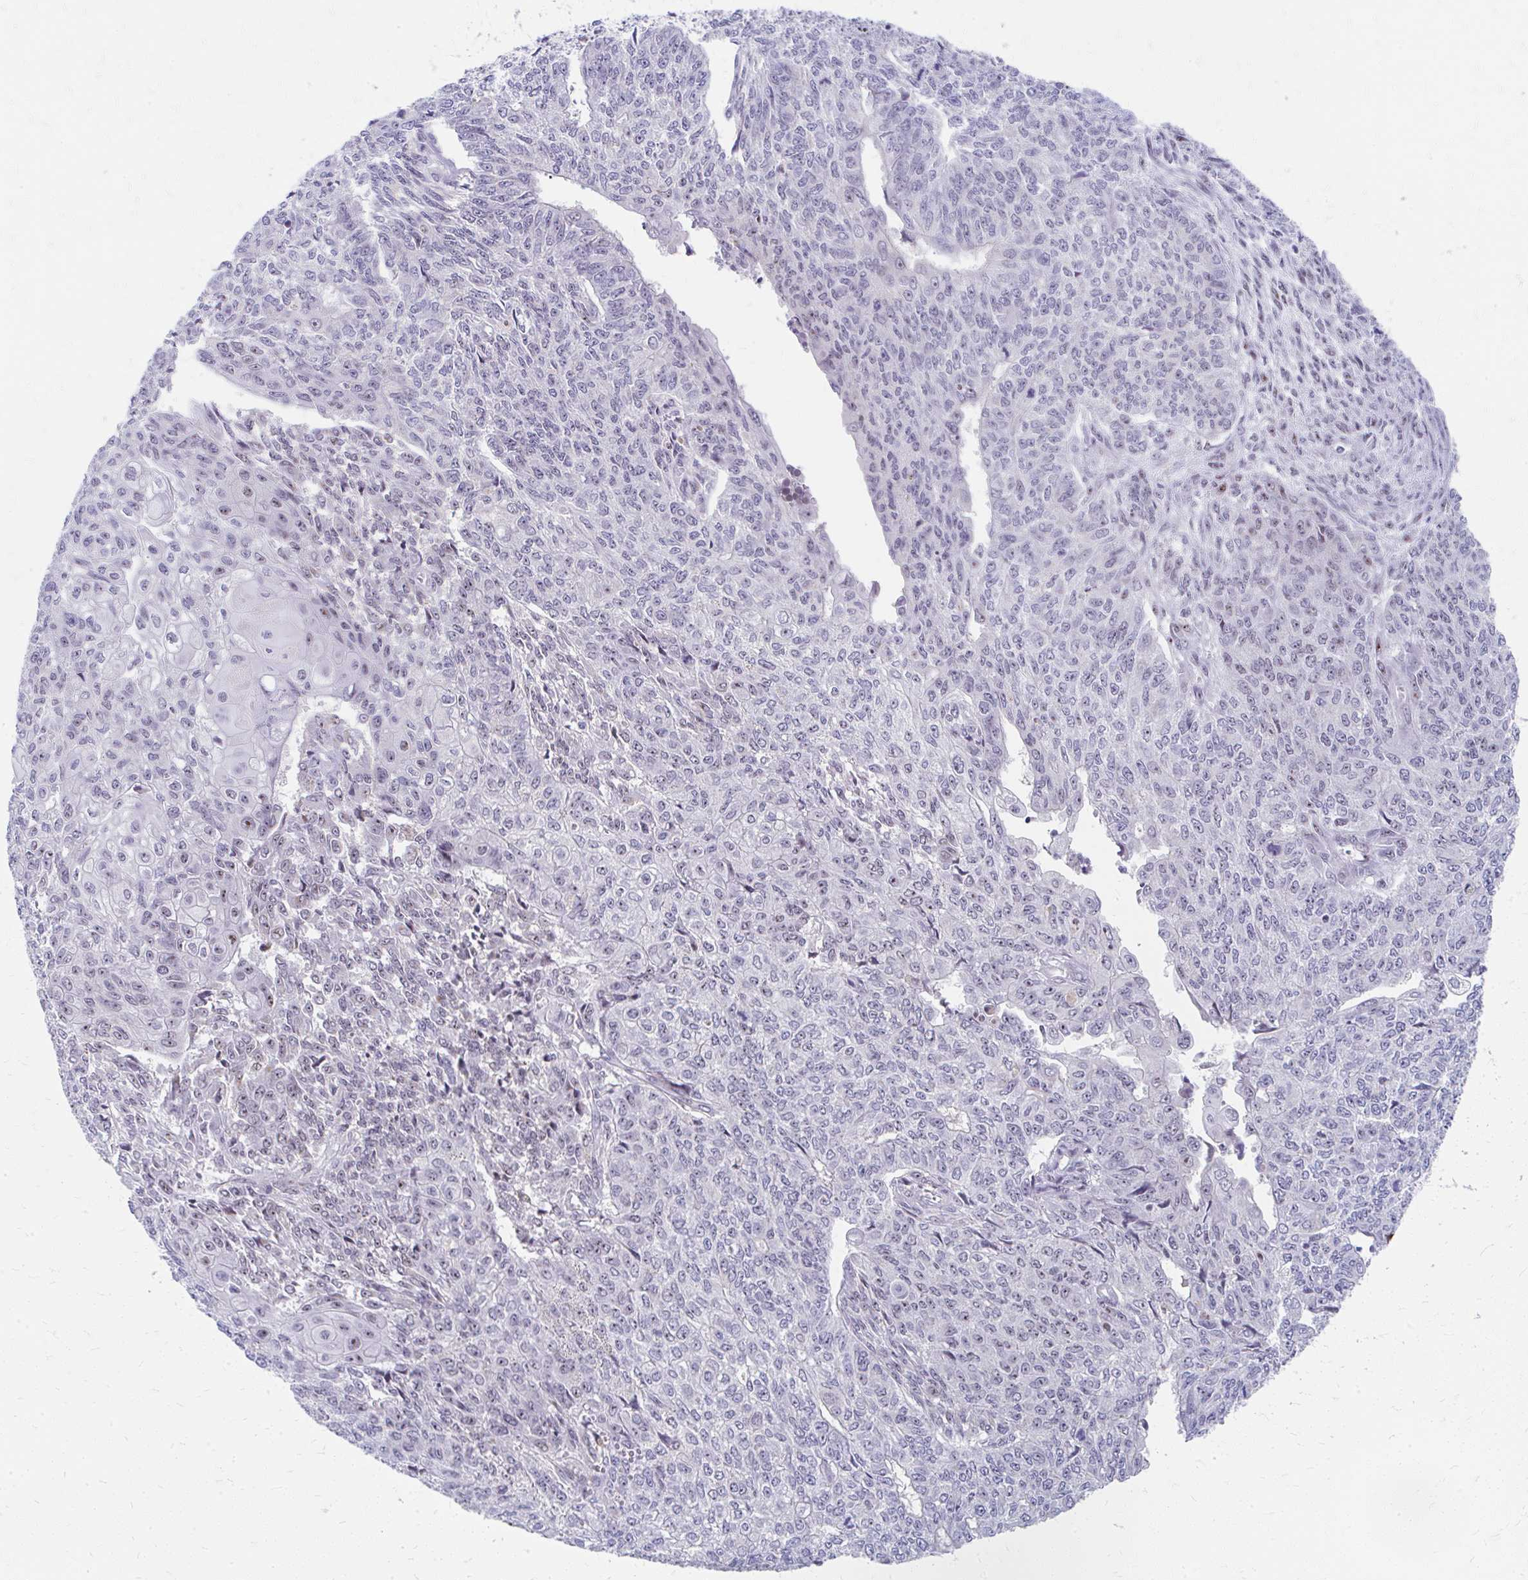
{"staining": {"intensity": "moderate", "quantity": "<25%", "location": "nuclear"}, "tissue": "endometrial cancer", "cell_type": "Tumor cells", "image_type": "cancer", "snomed": [{"axis": "morphology", "description": "Adenocarcinoma, NOS"}, {"axis": "topography", "description": "Endometrium"}], "caption": "This image exhibits immunohistochemistry (IHC) staining of human endometrial cancer, with low moderate nuclear staining in about <25% of tumor cells.", "gene": "GTF2H1", "patient": {"sex": "female", "age": 32}}